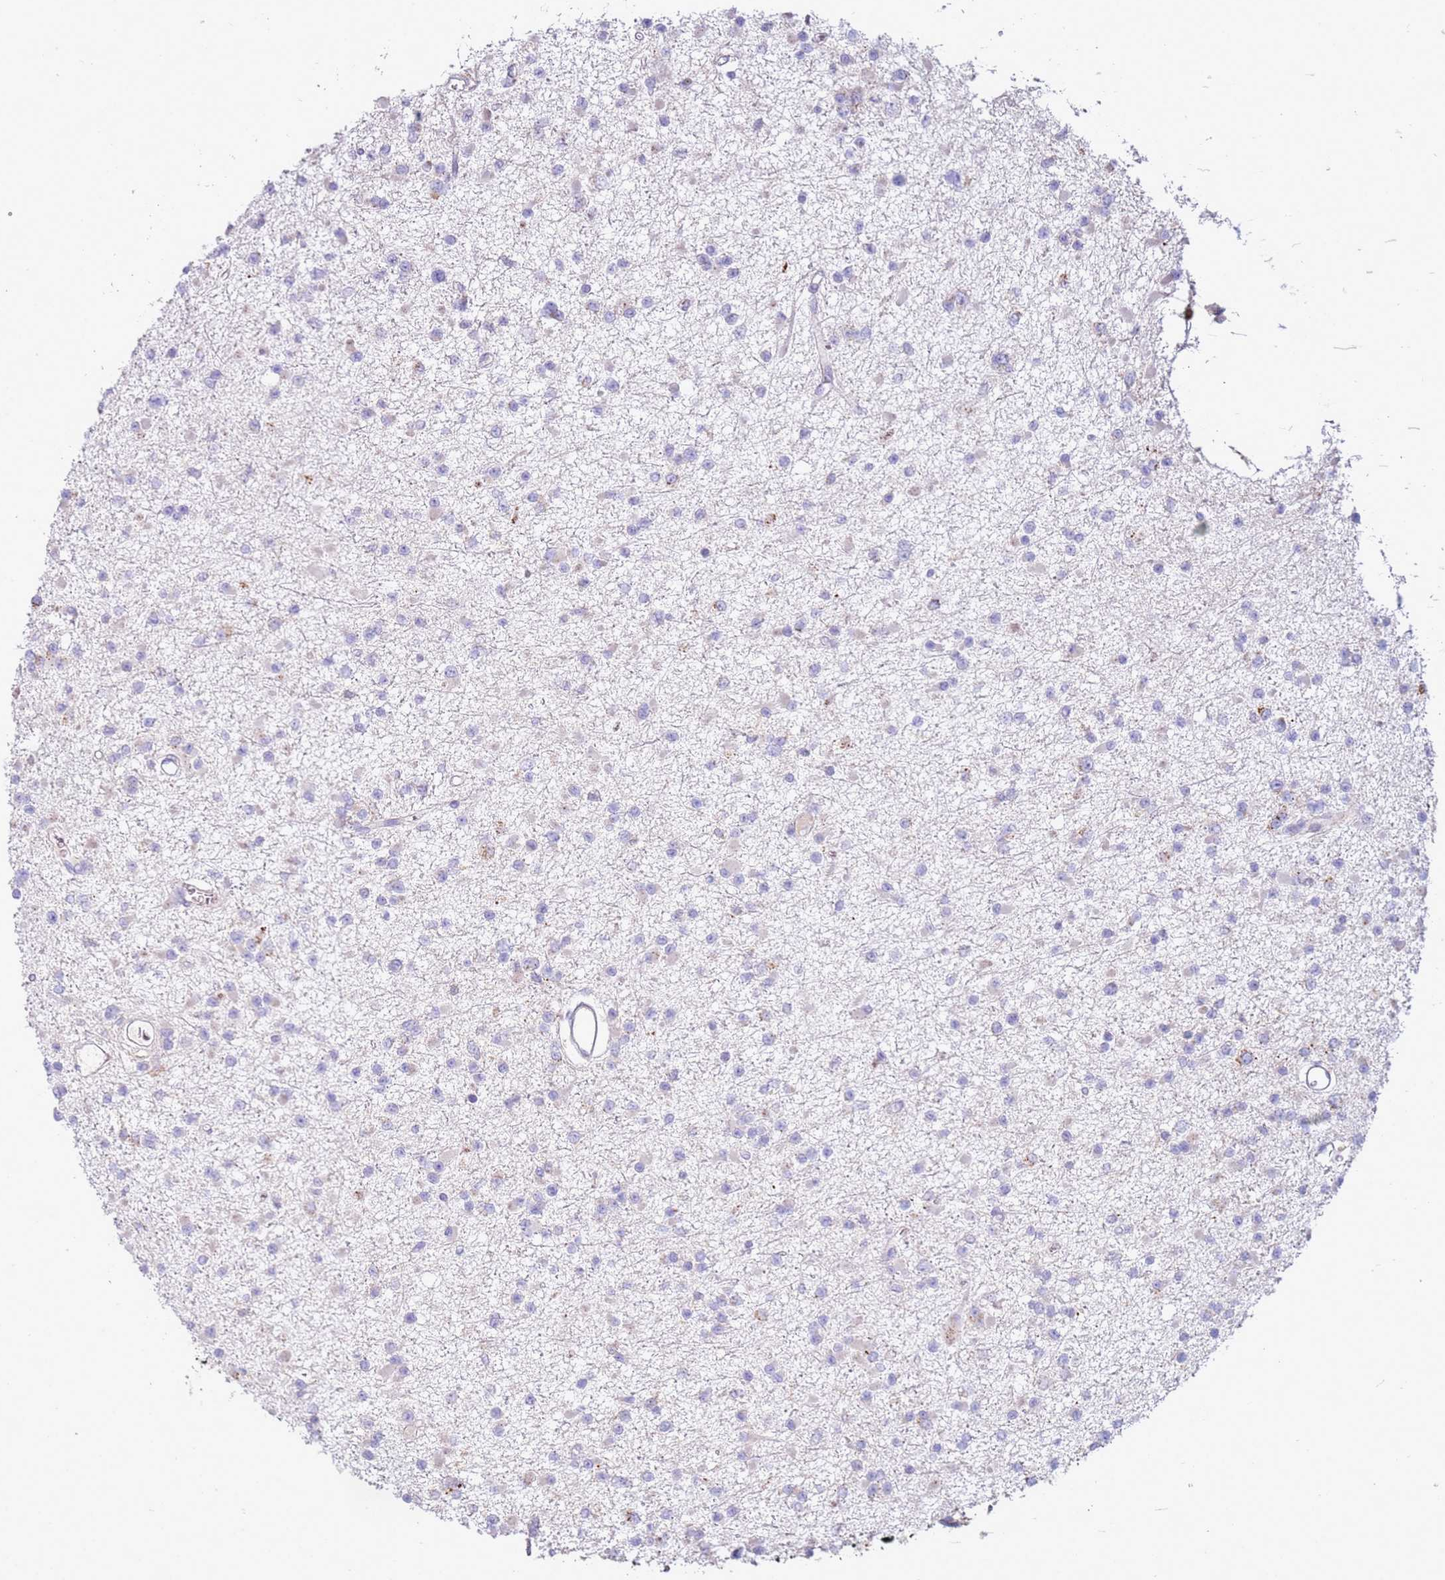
{"staining": {"intensity": "negative", "quantity": "none", "location": "none"}, "tissue": "glioma", "cell_type": "Tumor cells", "image_type": "cancer", "snomed": [{"axis": "morphology", "description": "Glioma, malignant, Low grade"}, {"axis": "topography", "description": "Brain"}], "caption": "The IHC histopathology image has no significant expression in tumor cells of glioma tissue. Brightfield microscopy of immunohistochemistry stained with DAB (3,3'-diaminobenzidine) (brown) and hematoxylin (blue), captured at high magnification.", "gene": "TTPAL", "patient": {"sex": "female", "age": 22}}